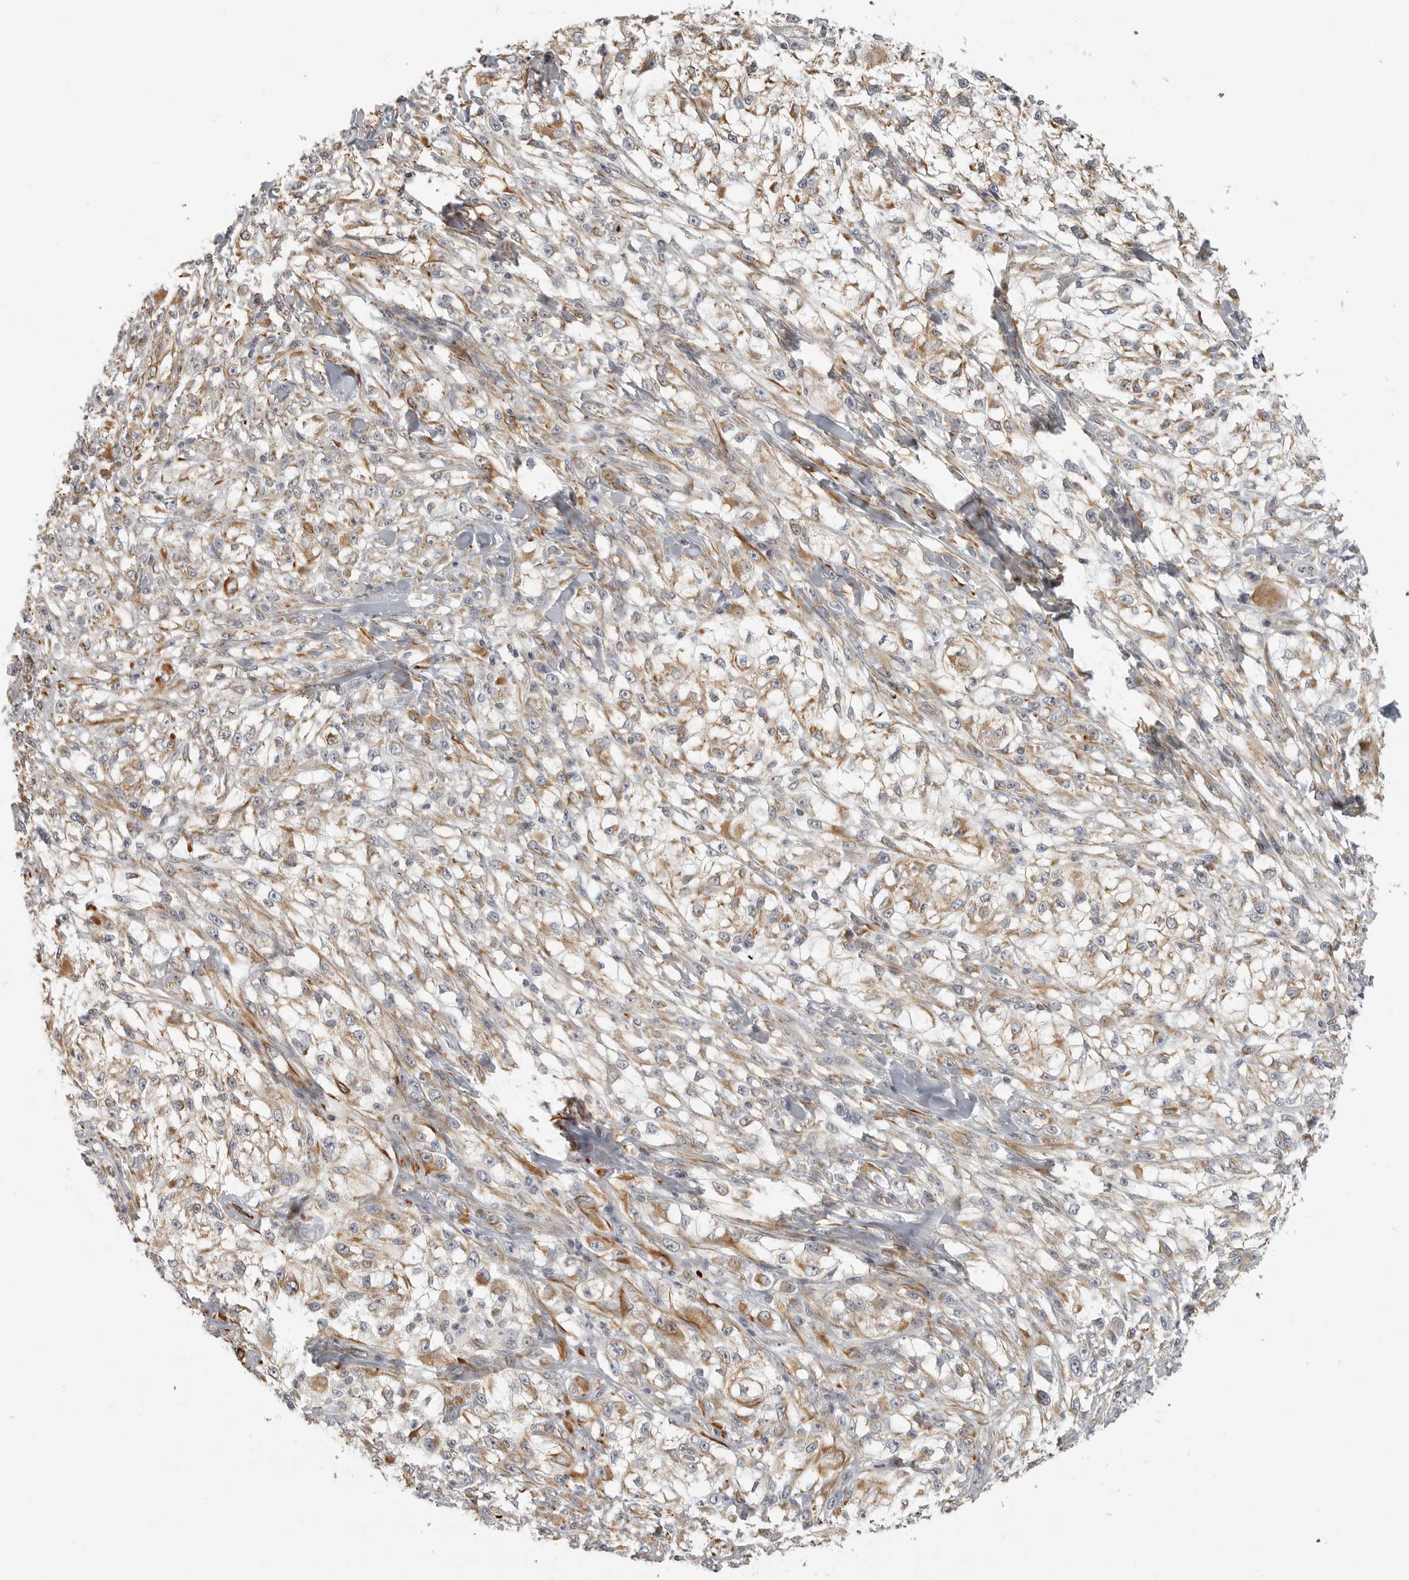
{"staining": {"intensity": "moderate", "quantity": "25%-75%", "location": "cytoplasmic/membranous"}, "tissue": "melanoma", "cell_type": "Tumor cells", "image_type": "cancer", "snomed": [{"axis": "morphology", "description": "Malignant melanoma, NOS"}, {"axis": "topography", "description": "Skin of head"}], "caption": "Human melanoma stained with a protein marker shows moderate staining in tumor cells.", "gene": "RXFP3", "patient": {"sex": "male", "age": 83}}